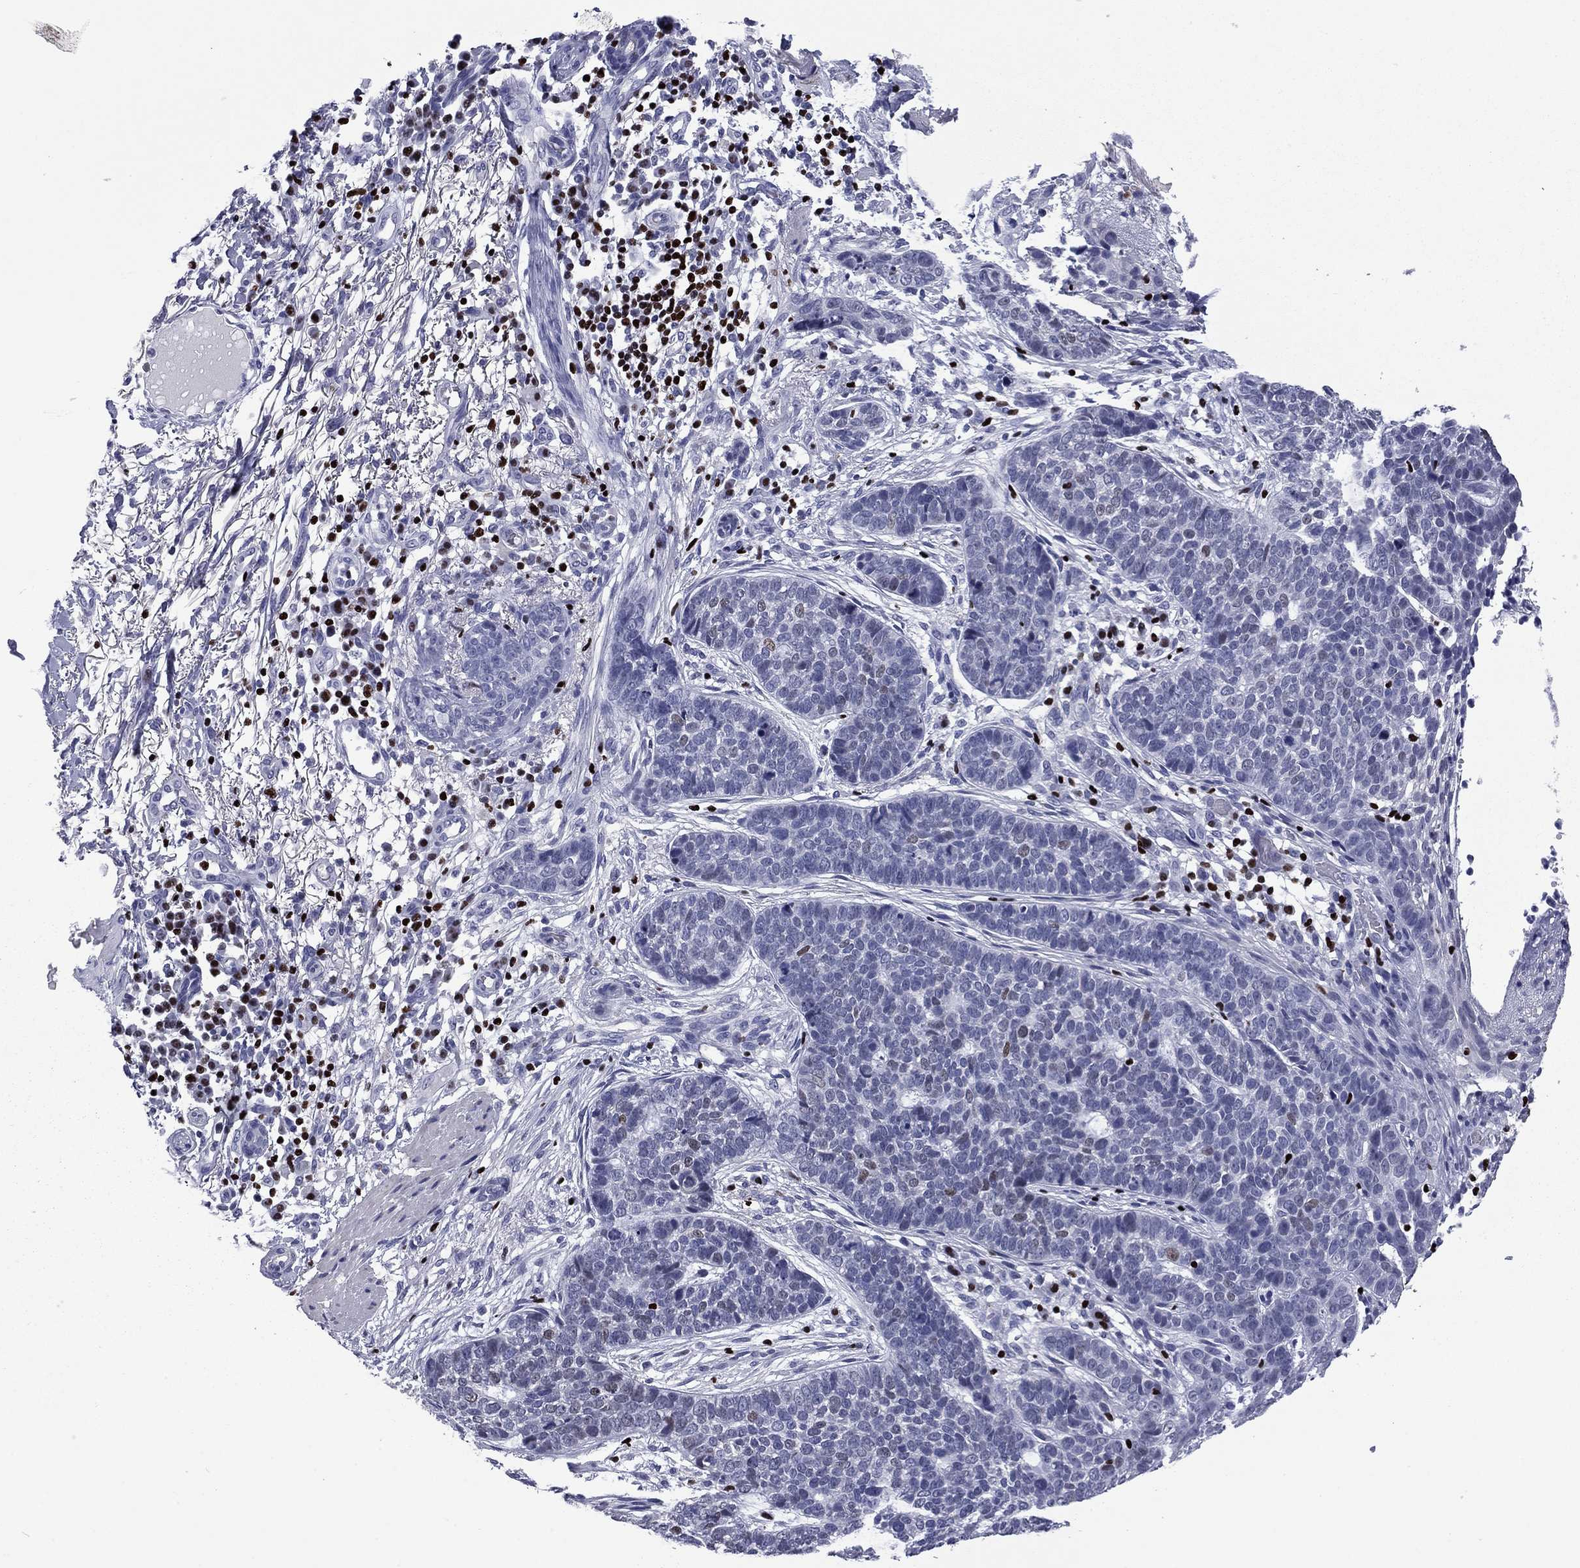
{"staining": {"intensity": "negative", "quantity": "none", "location": "none"}, "tissue": "skin cancer", "cell_type": "Tumor cells", "image_type": "cancer", "snomed": [{"axis": "morphology", "description": "Squamous cell carcinoma, NOS"}, {"axis": "topography", "description": "Skin"}], "caption": "Skin cancer was stained to show a protein in brown. There is no significant positivity in tumor cells.", "gene": "IKZF3", "patient": {"sex": "male", "age": 88}}